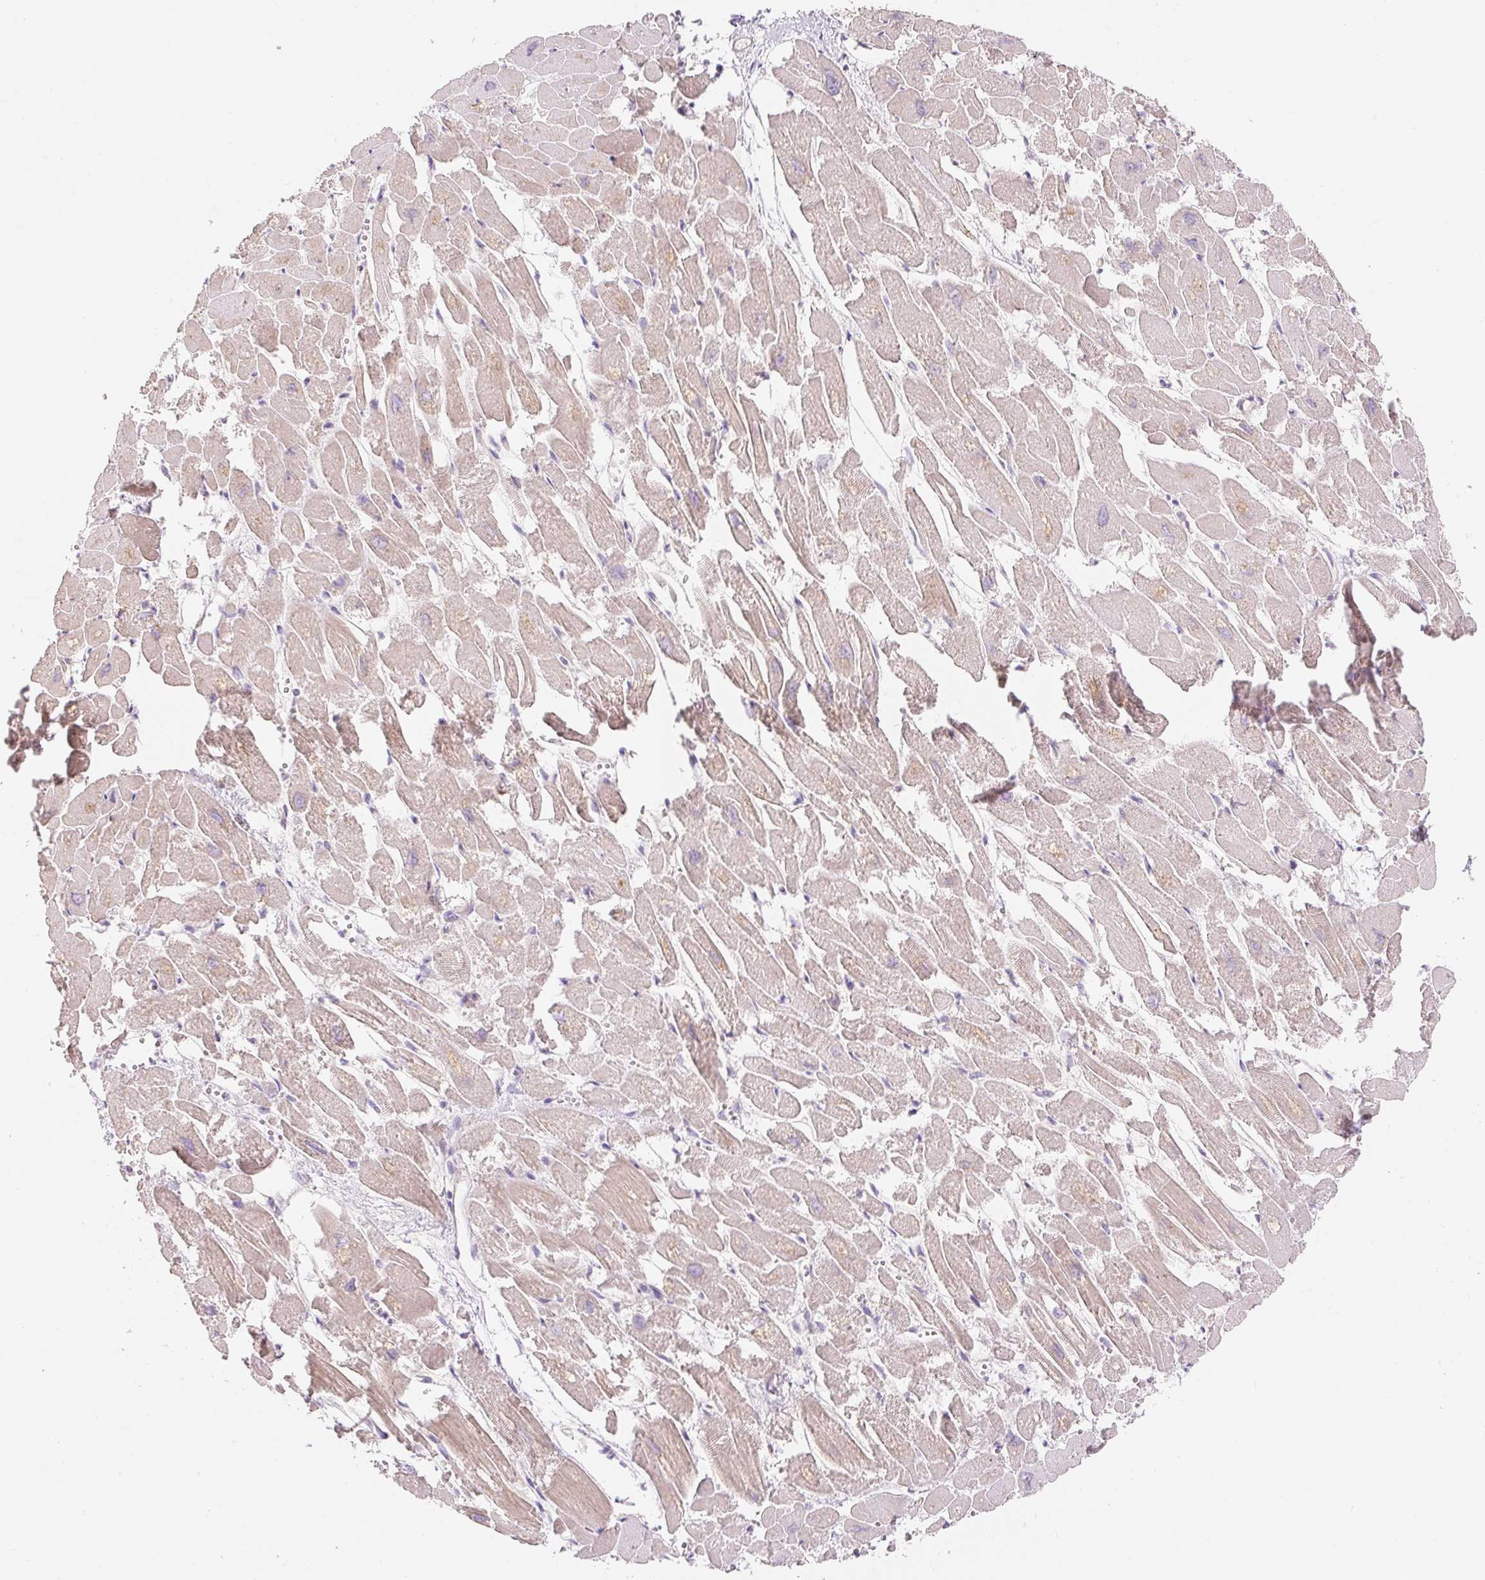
{"staining": {"intensity": "moderate", "quantity": ">75%", "location": "cytoplasmic/membranous"}, "tissue": "heart muscle", "cell_type": "Cardiomyocytes", "image_type": "normal", "snomed": [{"axis": "morphology", "description": "Normal tissue, NOS"}, {"axis": "topography", "description": "Heart"}], "caption": "High-magnification brightfield microscopy of benign heart muscle stained with DAB (brown) and counterstained with hematoxylin (blue). cardiomyocytes exhibit moderate cytoplasmic/membranous expression is present in approximately>75% of cells. The protein is stained brown, and the nuclei are stained in blue (DAB (3,3'-diaminobenzidine) IHC with brightfield microscopy, high magnification).", "gene": "EMC10", "patient": {"sex": "male", "age": 54}}